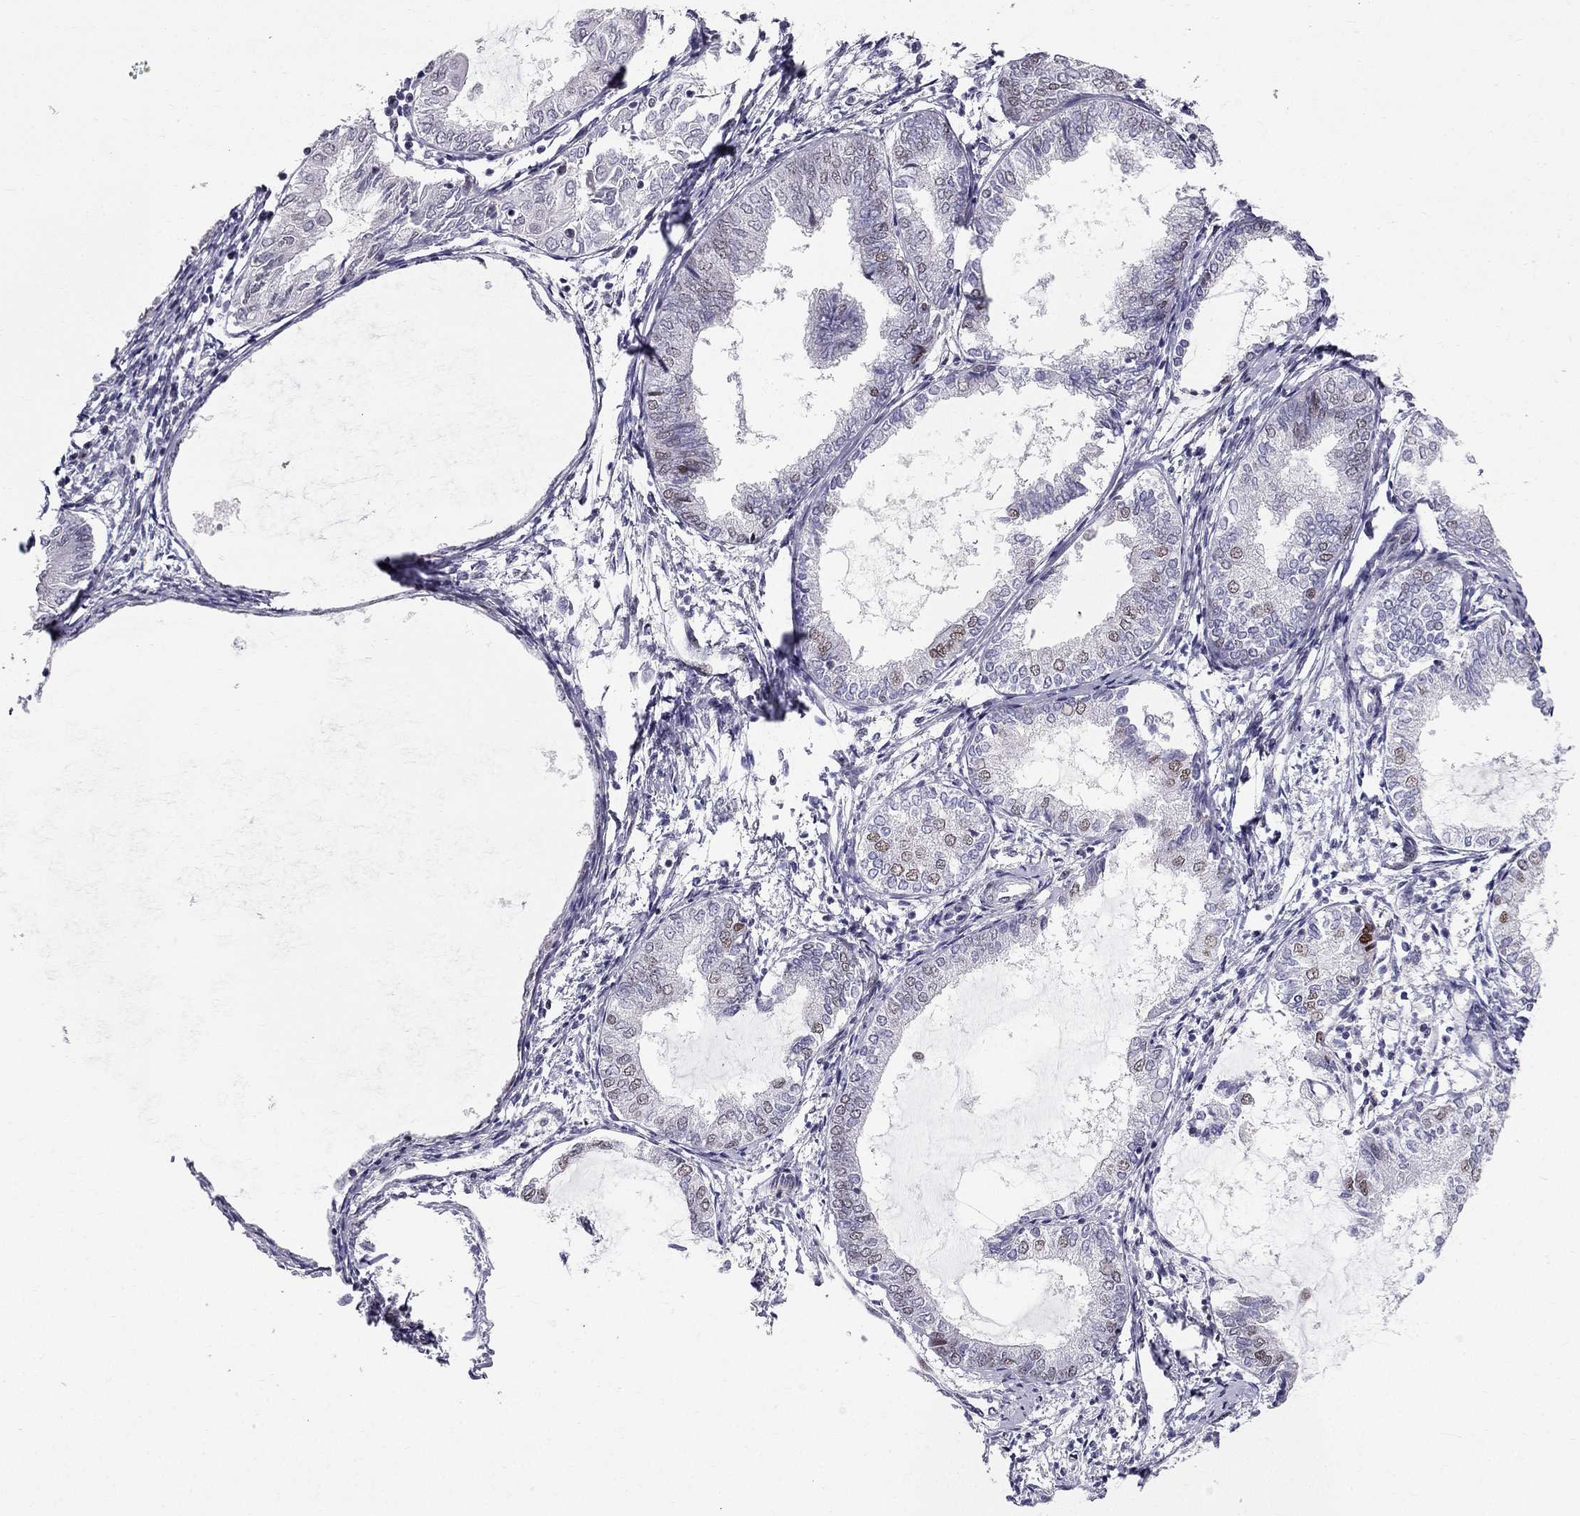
{"staining": {"intensity": "weak", "quantity": "<25%", "location": "nuclear"}, "tissue": "endometrial cancer", "cell_type": "Tumor cells", "image_type": "cancer", "snomed": [{"axis": "morphology", "description": "Adenocarcinoma, NOS"}, {"axis": "topography", "description": "Endometrium"}], "caption": "This photomicrograph is of endometrial adenocarcinoma stained with immunohistochemistry to label a protein in brown with the nuclei are counter-stained blue. There is no expression in tumor cells.", "gene": "RPRD2", "patient": {"sex": "female", "age": 68}}